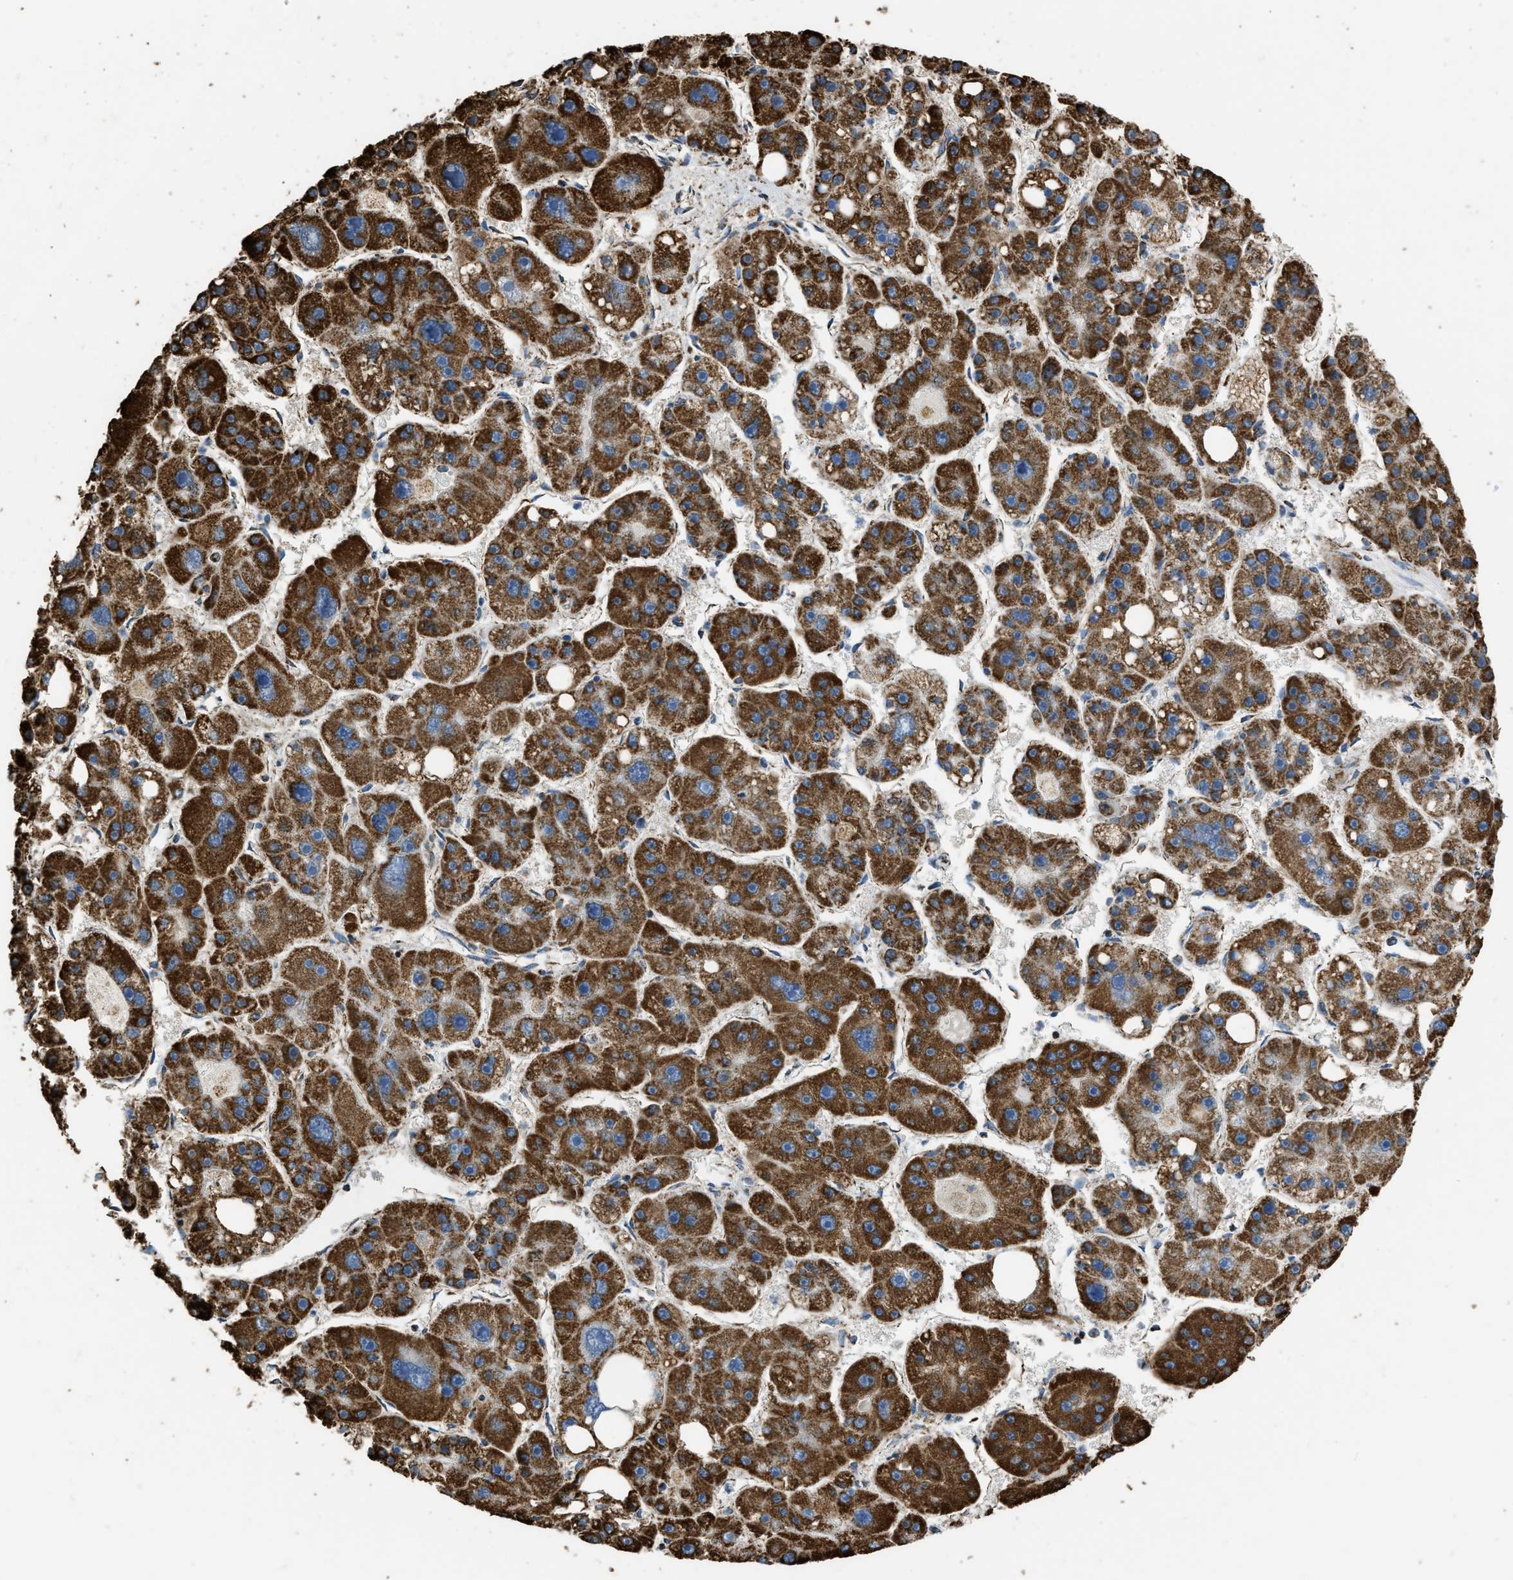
{"staining": {"intensity": "strong", "quantity": ">75%", "location": "cytoplasmic/membranous"}, "tissue": "liver cancer", "cell_type": "Tumor cells", "image_type": "cancer", "snomed": [{"axis": "morphology", "description": "Carcinoma, Hepatocellular, NOS"}, {"axis": "topography", "description": "Liver"}], "caption": "A micrograph showing strong cytoplasmic/membranous staining in about >75% of tumor cells in hepatocellular carcinoma (liver), as visualized by brown immunohistochemical staining.", "gene": "IRX6", "patient": {"sex": "female", "age": 61}}